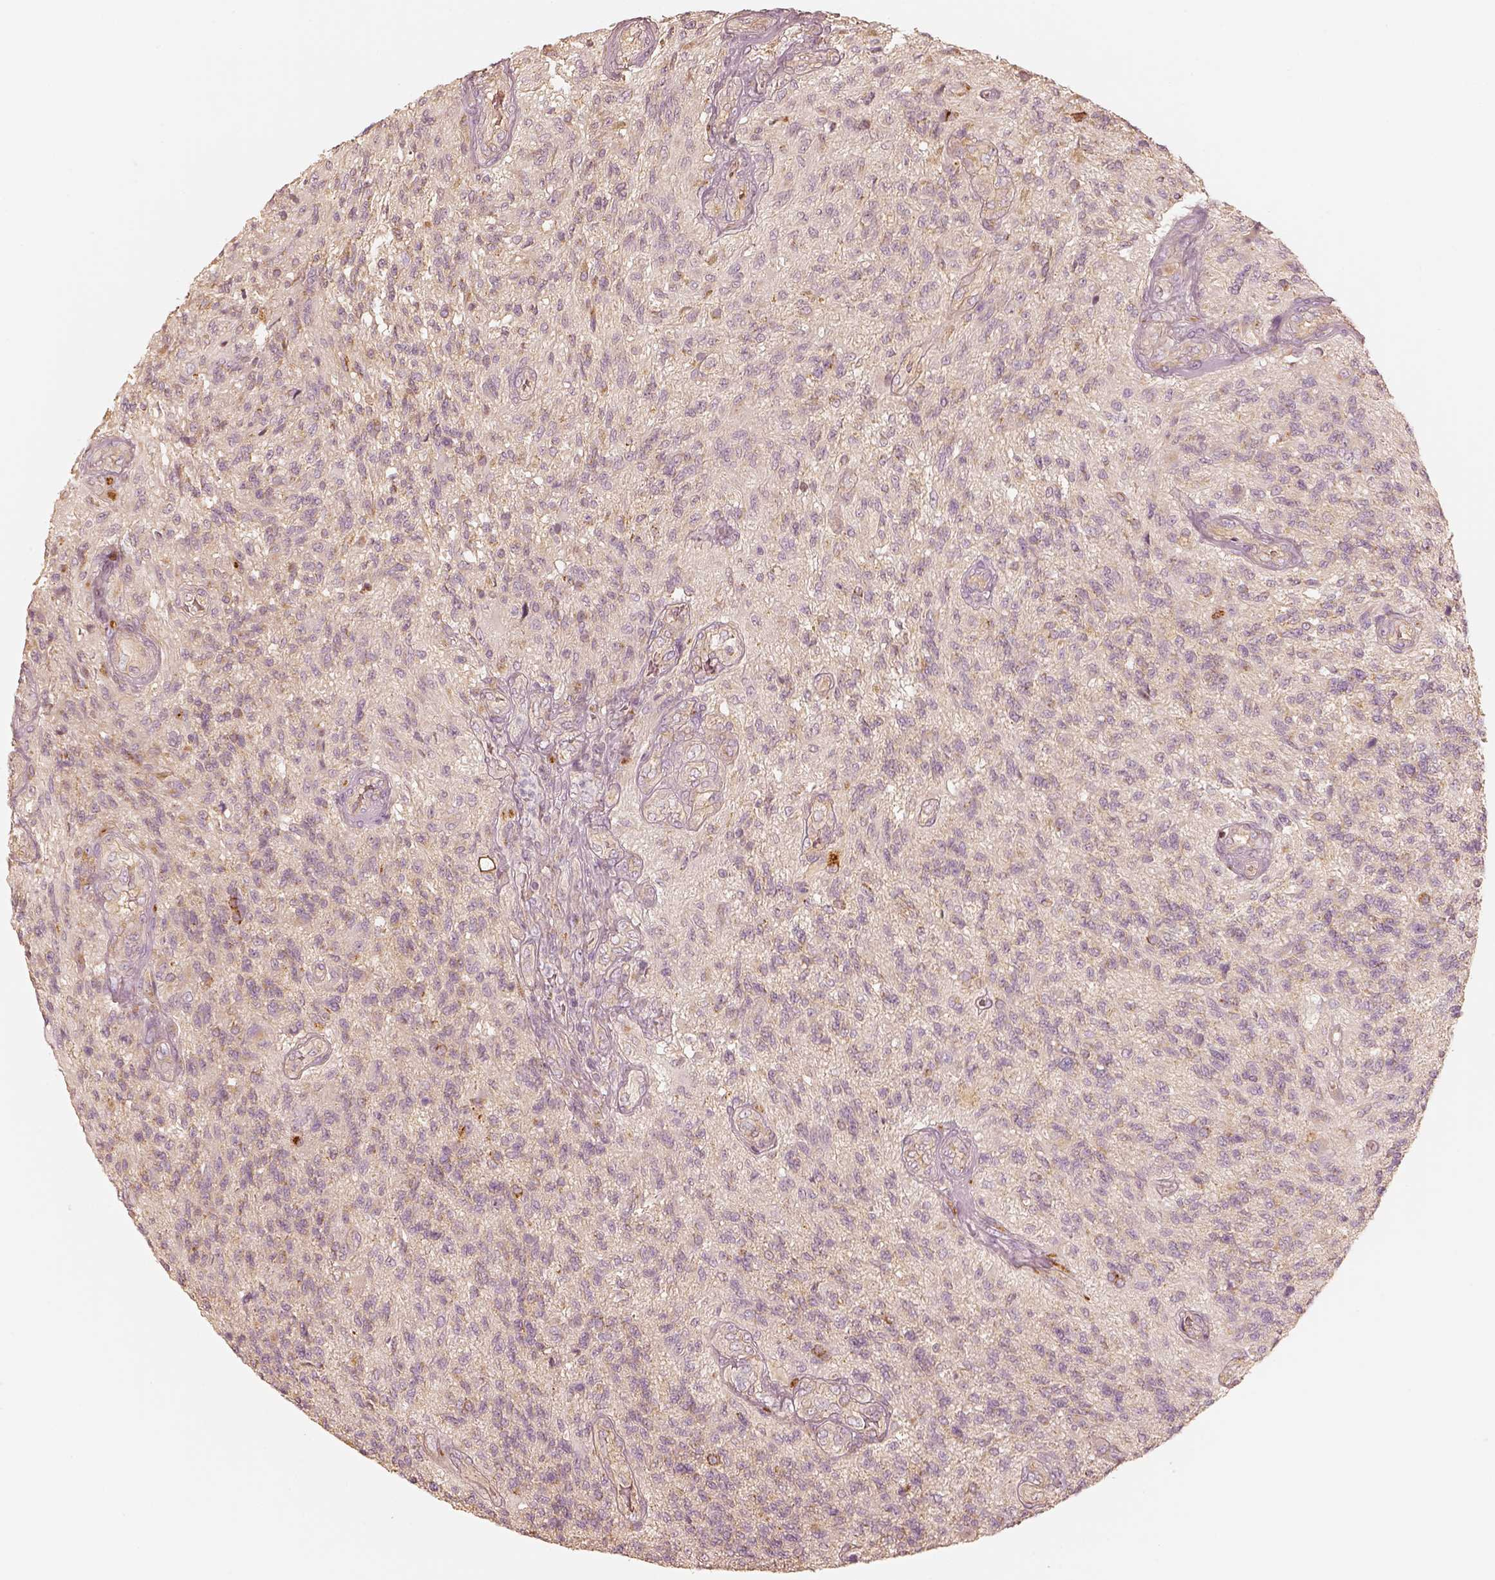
{"staining": {"intensity": "negative", "quantity": "none", "location": "none"}, "tissue": "glioma", "cell_type": "Tumor cells", "image_type": "cancer", "snomed": [{"axis": "morphology", "description": "Glioma, malignant, High grade"}, {"axis": "topography", "description": "Brain"}], "caption": "Glioma was stained to show a protein in brown. There is no significant expression in tumor cells.", "gene": "GORASP2", "patient": {"sex": "male", "age": 56}}